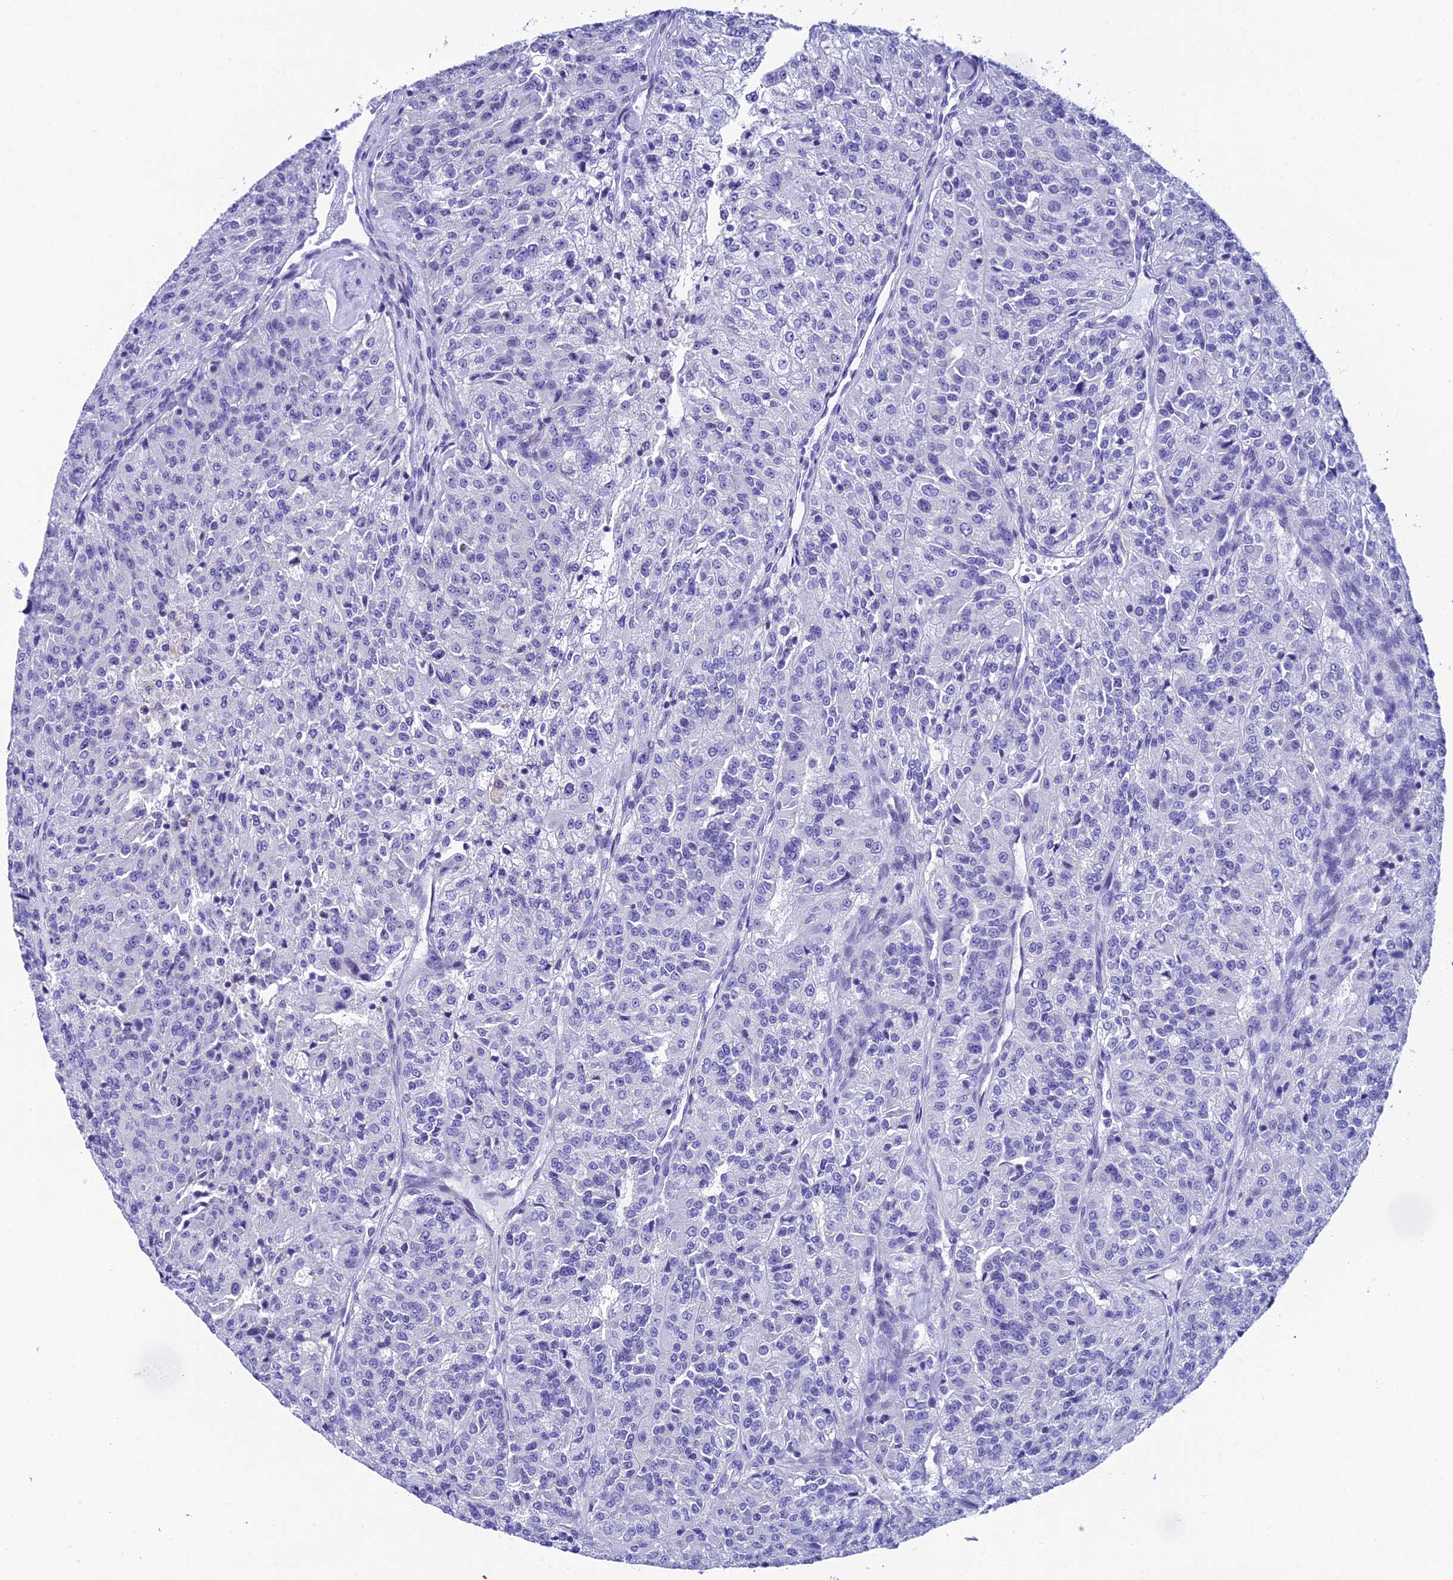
{"staining": {"intensity": "negative", "quantity": "none", "location": "none"}, "tissue": "renal cancer", "cell_type": "Tumor cells", "image_type": "cancer", "snomed": [{"axis": "morphology", "description": "Adenocarcinoma, NOS"}, {"axis": "topography", "description": "Kidney"}], "caption": "The IHC image has no significant expression in tumor cells of renal cancer (adenocarcinoma) tissue. The staining was performed using DAB (3,3'-diaminobenzidine) to visualize the protein expression in brown, while the nuclei were stained in blue with hematoxylin (Magnification: 20x).", "gene": "REEP4", "patient": {"sex": "female", "age": 63}}